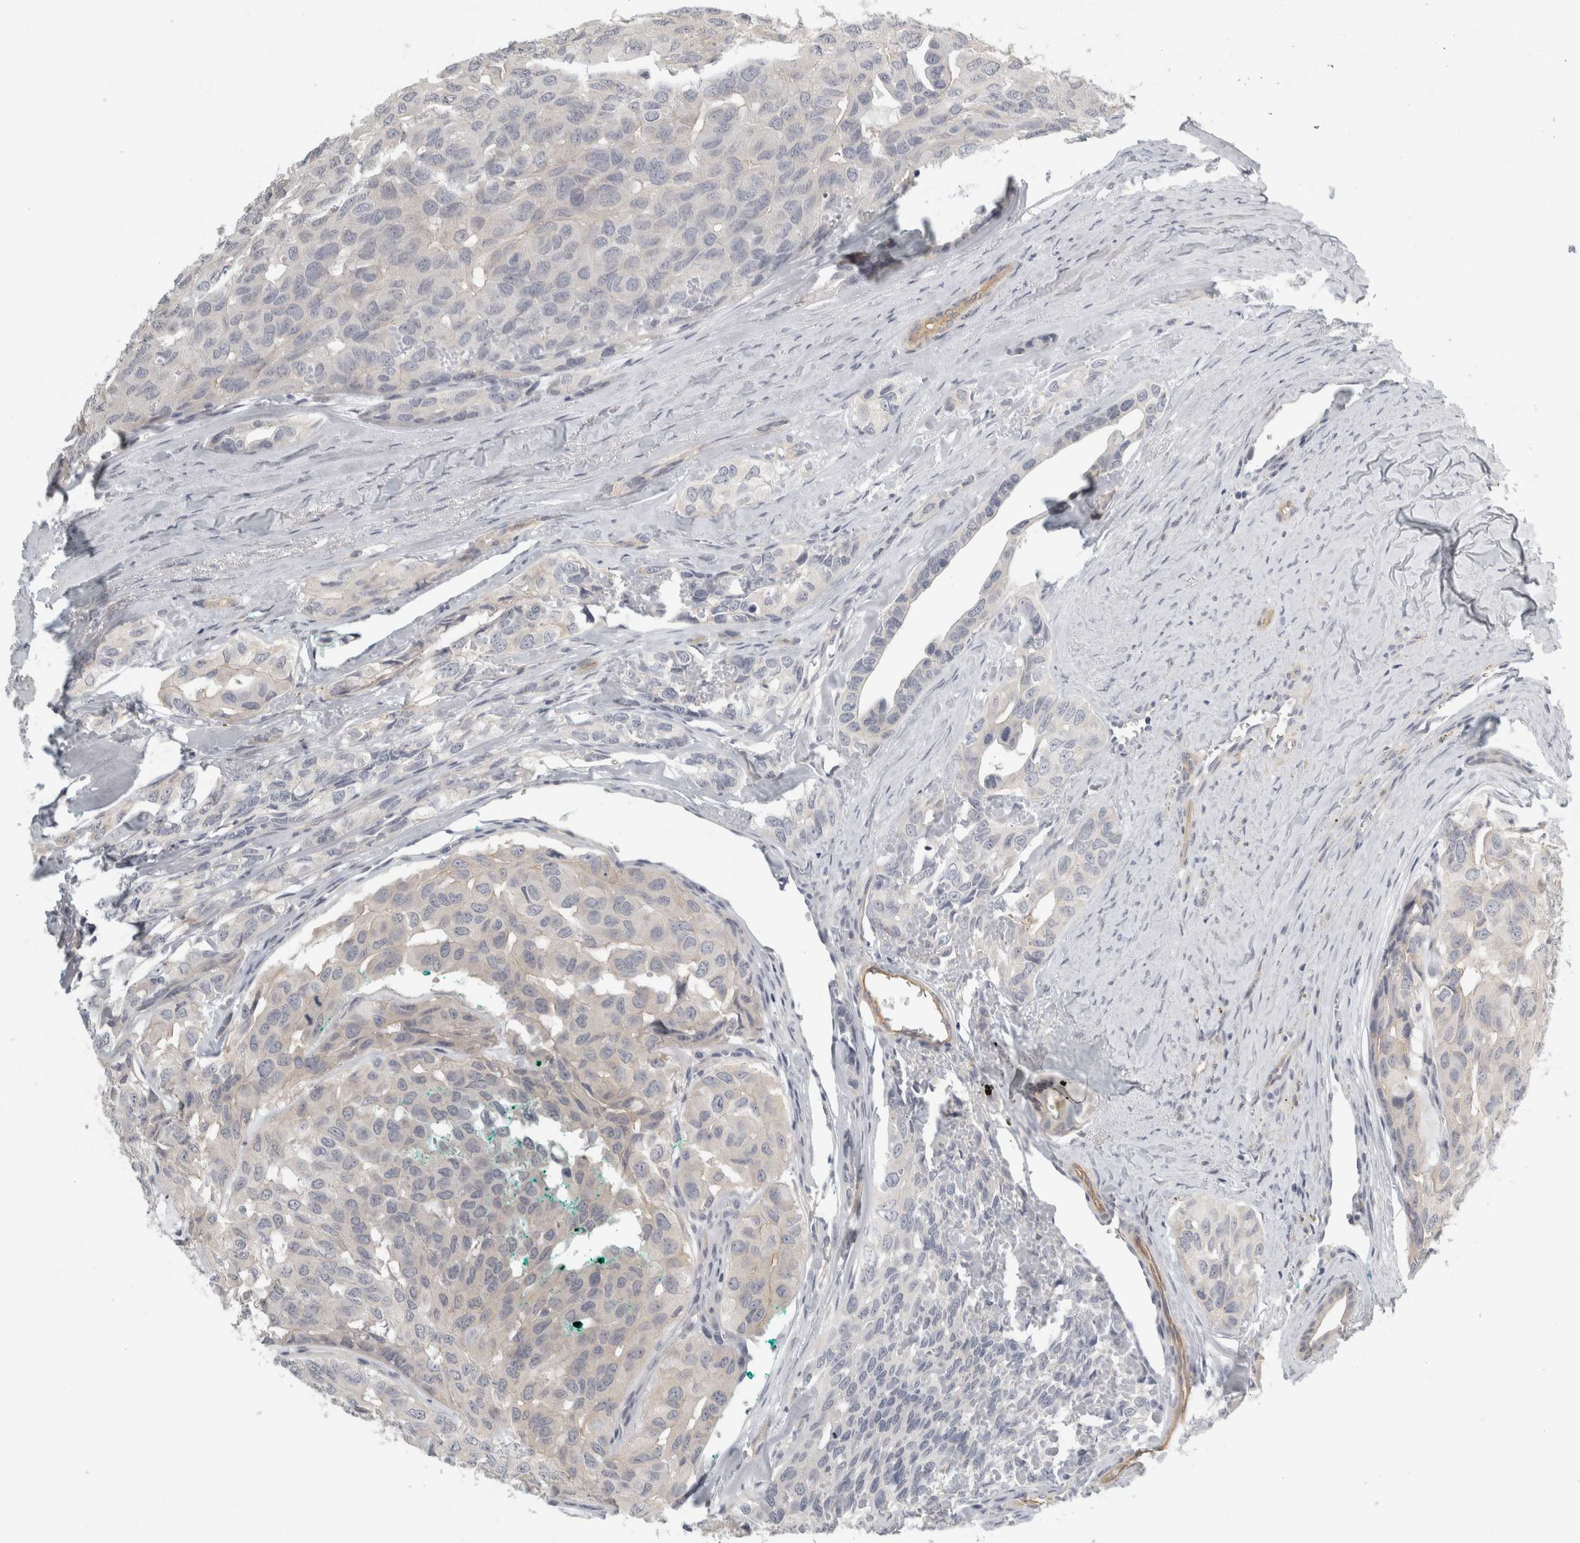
{"staining": {"intensity": "weak", "quantity": "<25%", "location": "cytoplasmic/membranous"}, "tissue": "head and neck cancer", "cell_type": "Tumor cells", "image_type": "cancer", "snomed": [{"axis": "morphology", "description": "Adenocarcinoma, NOS"}, {"axis": "topography", "description": "Salivary gland, NOS"}, {"axis": "topography", "description": "Head-Neck"}], "caption": "A histopathology image of head and neck cancer (adenocarcinoma) stained for a protein shows no brown staining in tumor cells. (DAB immunohistochemistry, high magnification).", "gene": "FBLIM1", "patient": {"sex": "female", "age": 76}}